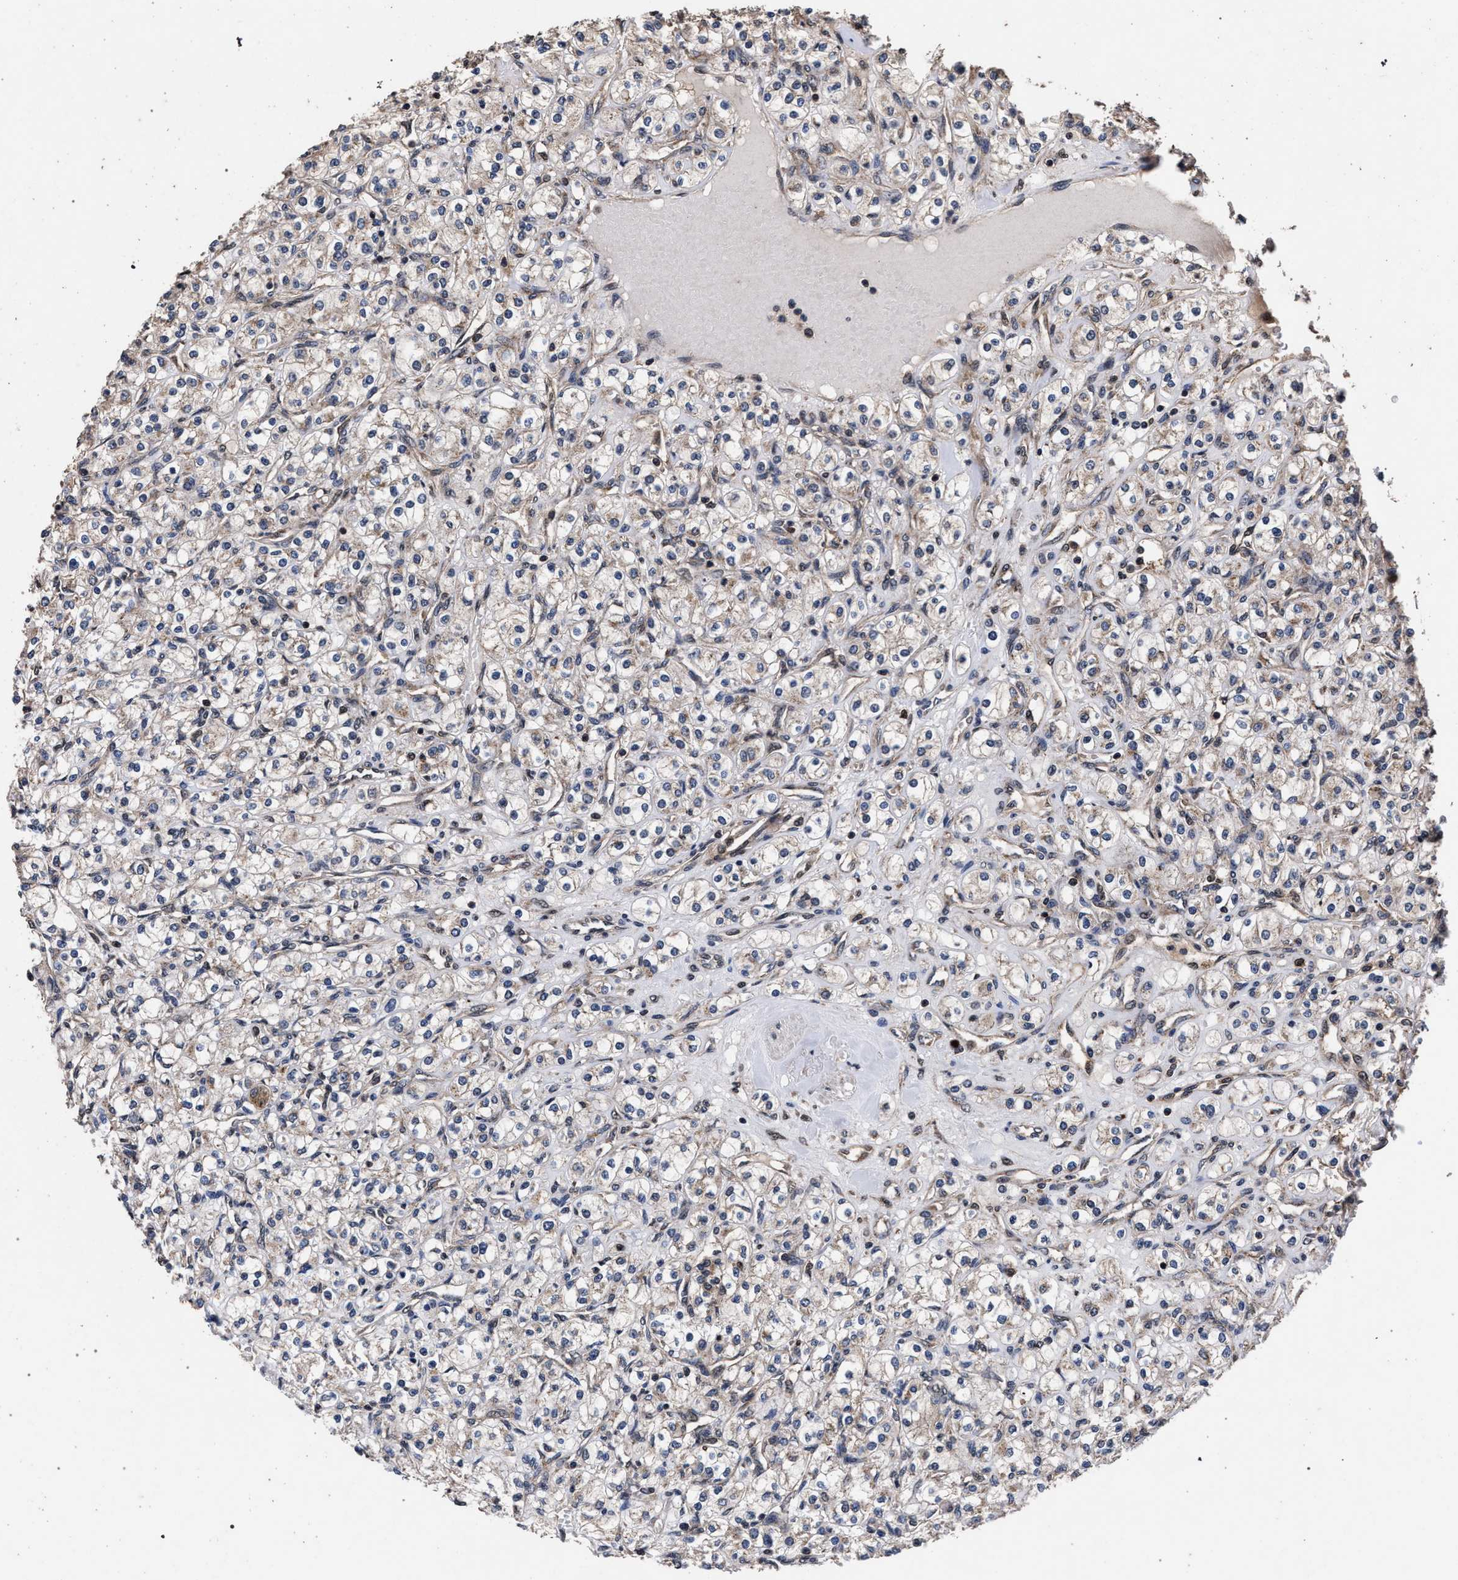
{"staining": {"intensity": "weak", "quantity": "25%-75%", "location": "cytoplasmic/membranous"}, "tissue": "renal cancer", "cell_type": "Tumor cells", "image_type": "cancer", "snomed": [{"axis": "morphology", "description": "Adenocarcinoma, NOS"}, {"axis": "topography", "description": "Kidney"}], "caption": "Adenocarcinoma (renal) stained for a protein exhibits weak cytoplasmic/membranous positivity in tumor cells.", "gene": "ACOX1", "patient": {"sex": "male", "age": 77}}